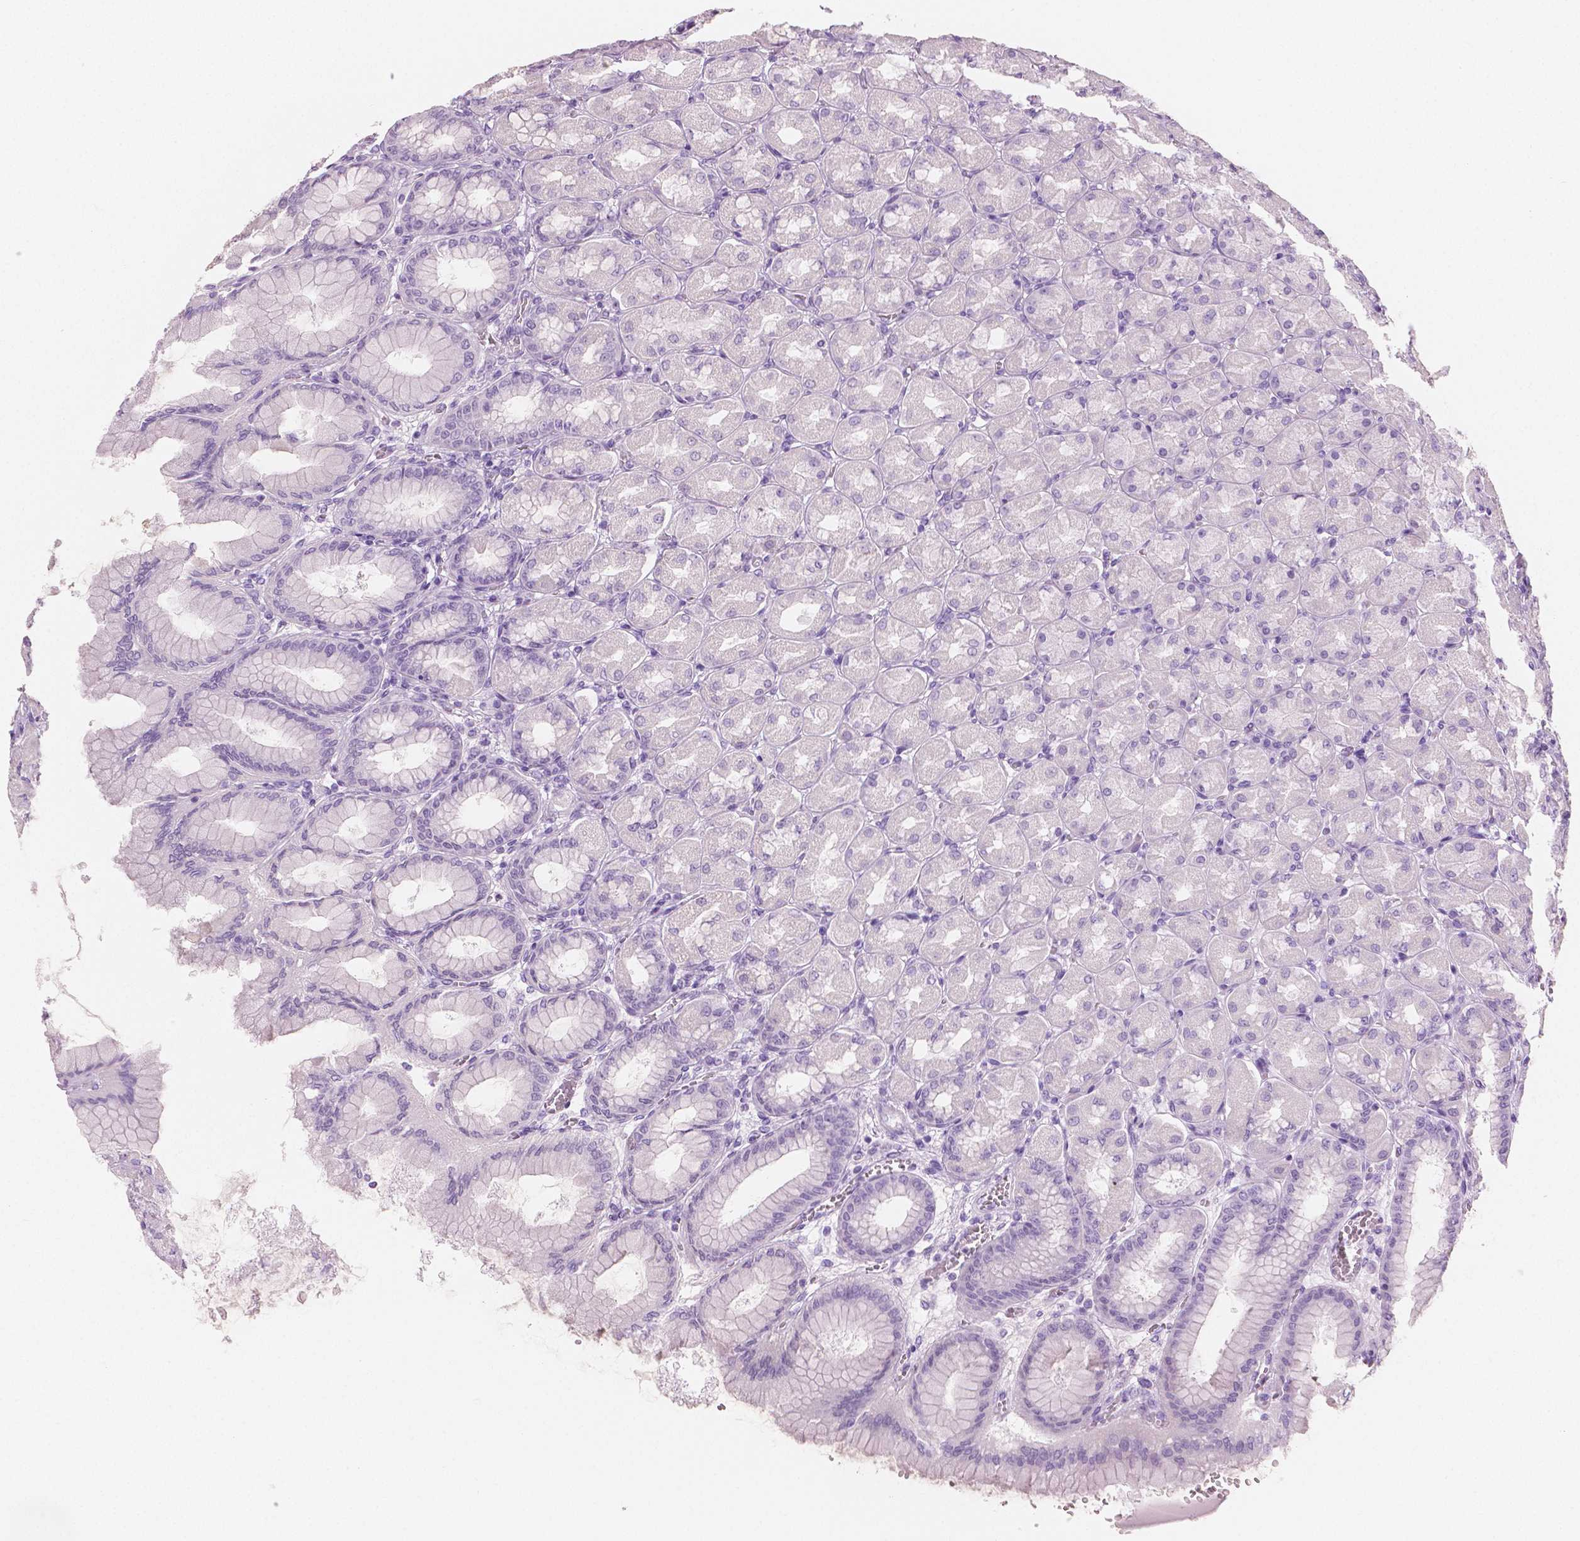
{"staining": {"intensity": "negative", "quantity": "none", "location": "none"}, "tissue": "stomach", "cell_type": "Glandular cells", "image_type": "normal", "snomed": [{"axis": "morphology", "description": "Normal tissue, NOS"}, {"axis": "topography", "description": "Stomach, upper"}], "caption": "This is an IHC photomicrograph of normal human stomach. There is no staining in glandular cells.", "gene": "PLIN4", "patient": {"sex": "female", "age": 56}}